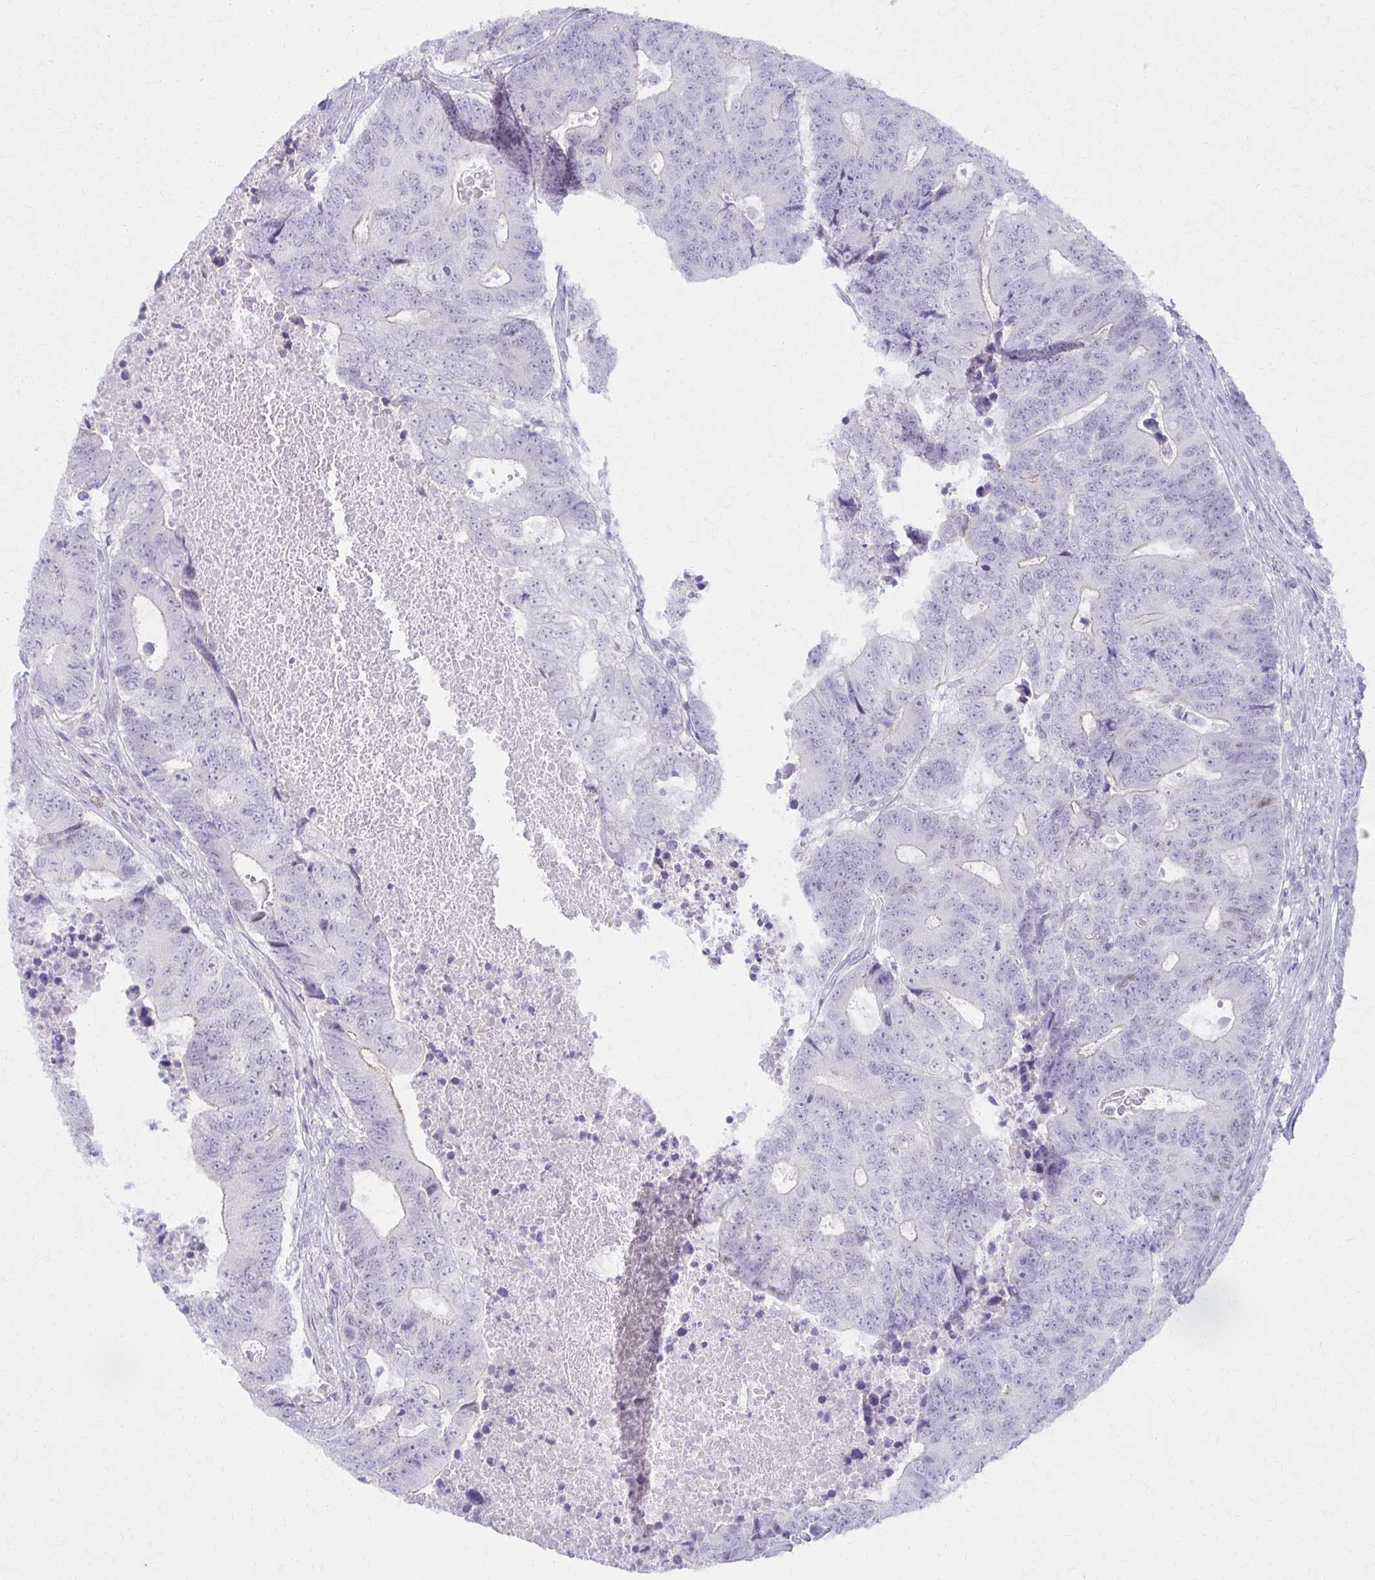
{"staining": {"intensity": "negative", "quantity": "none", "location": "none"}, "tissue": "colorectal cancer", "cell_type": "Tumor cells", "image_type": "cancer", "snomed": [{"axis": "morphology", "description": "Adenocarcinoma, NOS"}, {"axis": "topography", "description": "Colon"}], "caption": "High power microscopy histopathology image of an IHC image of colorectal cancer, revealing no significant expression in tumor cells.", "gene": "MORC4", "patient": {"sex": "female", "age": 48}}